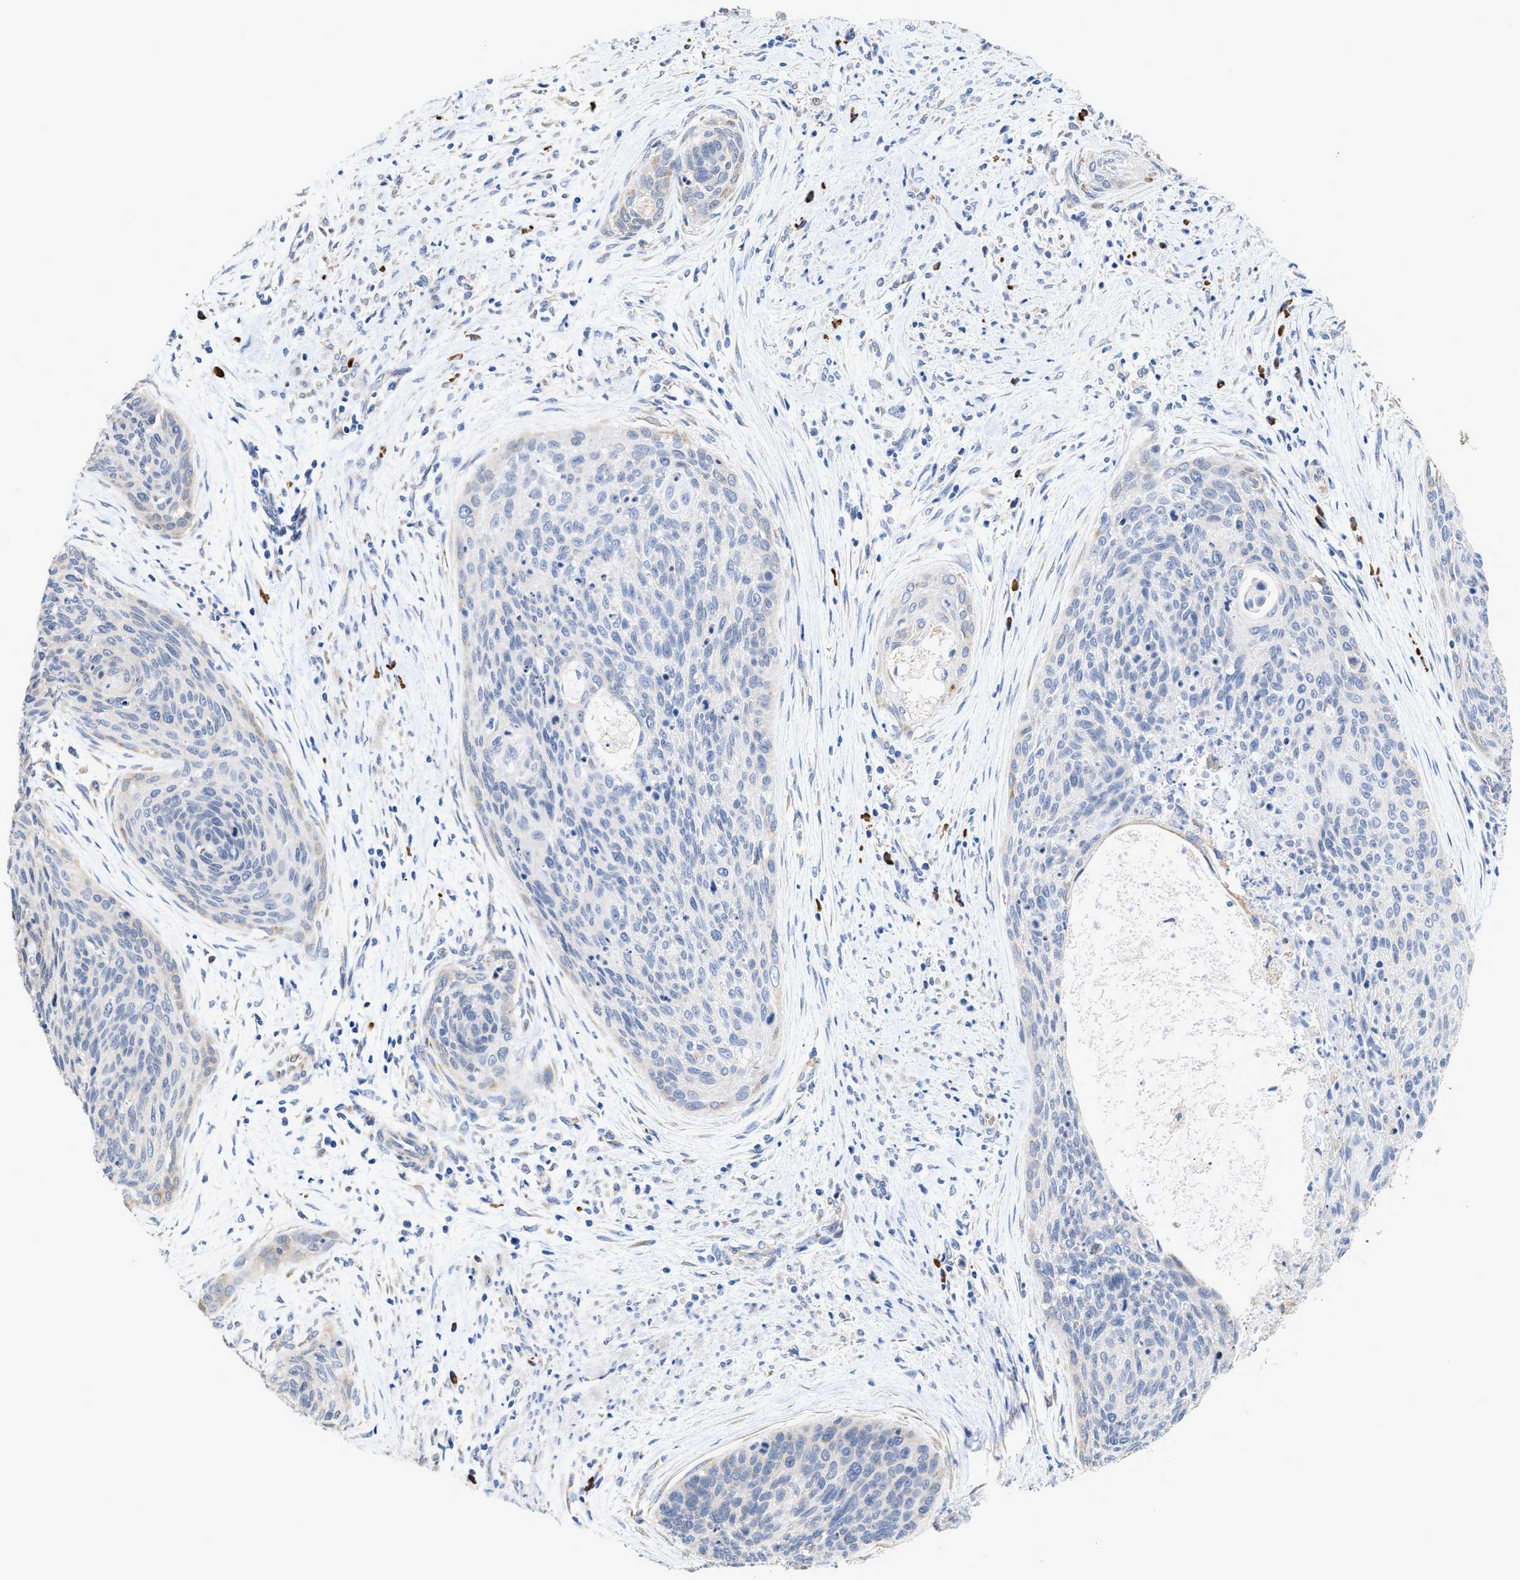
{"staining": {"intensity": "negative", "quantity": "none", "location": "none"}, "tissue": "cervical cancer", "cell_type": "Tumor cells", "image_type": "cancer", "snomed": [{"axis": "morphology", "description": "Squamous cell carcinoma, NOS"}, {"axis": "topography", "description": "Cervix"}], "caption": "Image shows no protein expression in tumor cells of cervical squamous cell carcinoma tissue.", "gene": "RYR2", "patient": {"sex": "female", "age": 55}}